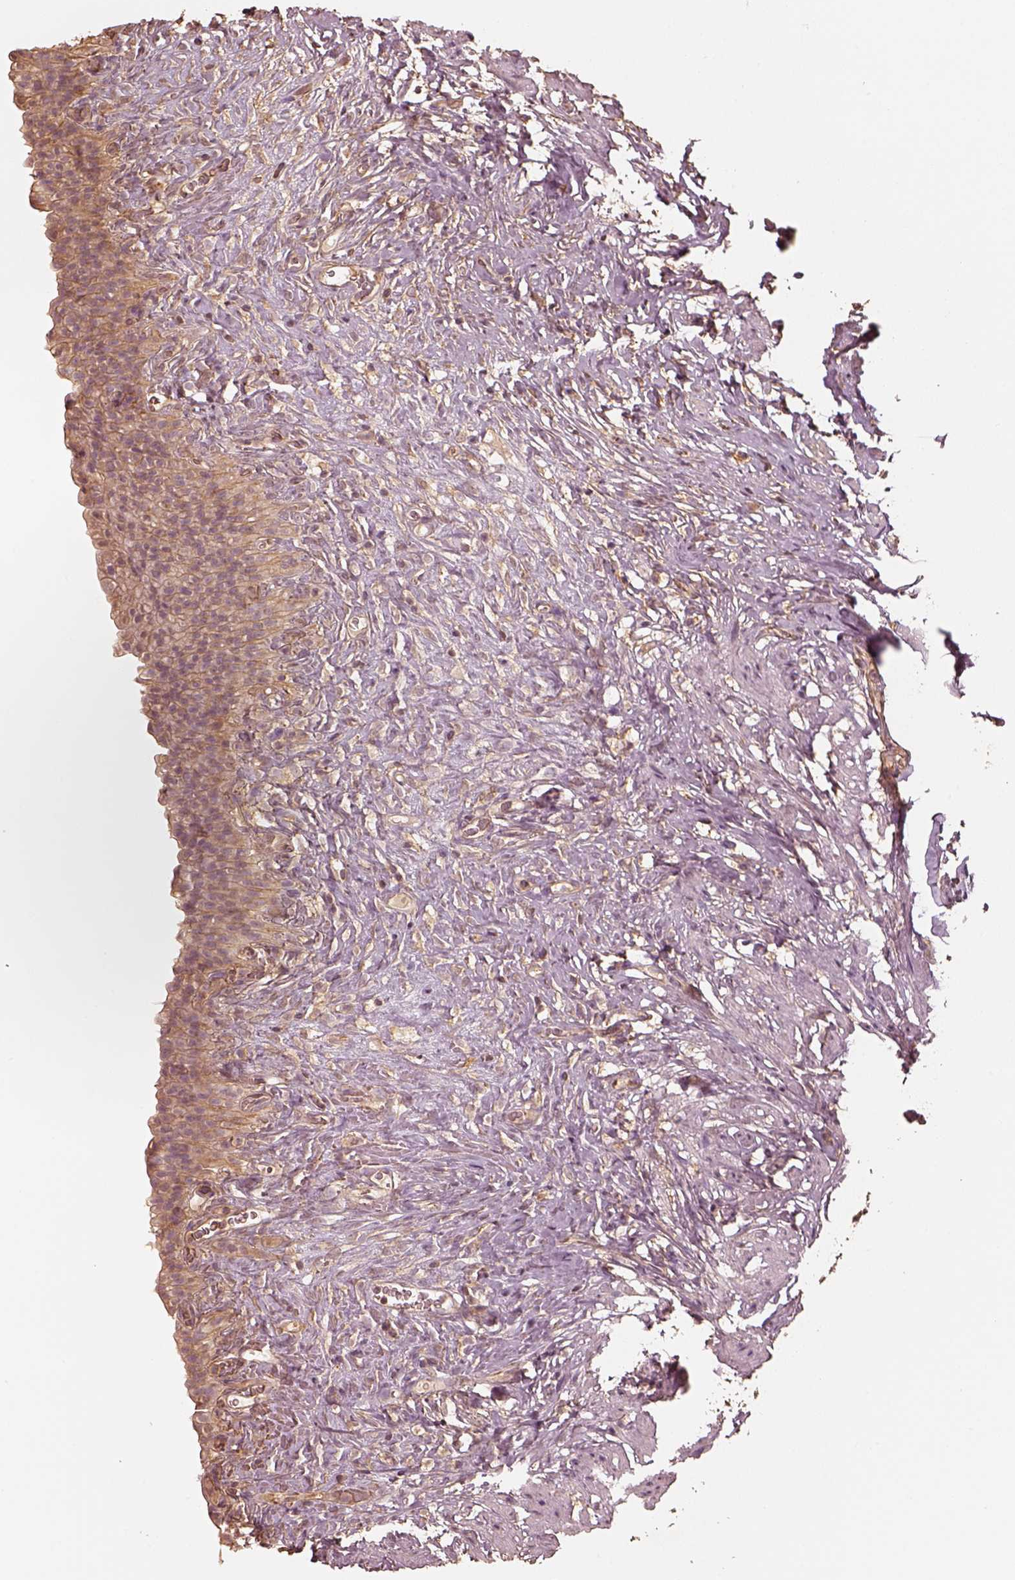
{"staining": {"intensity": "moderate", "quantity": ">75%", "location": "cytoplasmic/membranous"}, "tissue": "urinary bladder", "cell_type": "Urothelial cells", "image_type": "normal", "snomed": [{"axis": "morphology", "description": "Normal tissue, NOS"}, {"axis": "topography", "description": "Urinary bladder"}, {"axis": "topography", "description": "Prostate"}], "caption": "Urinary bladder stained with immunohistochemistry reveals moderate cytoplasmic/membranous expression in about >75% of urothelial cells. The staining was performed using DAB, with brown indicating positive protein expression. Nuclei are stained blue with hematoxylin.", "gene": "WDR7", "patient": {"sex": "male", "age": 76}}